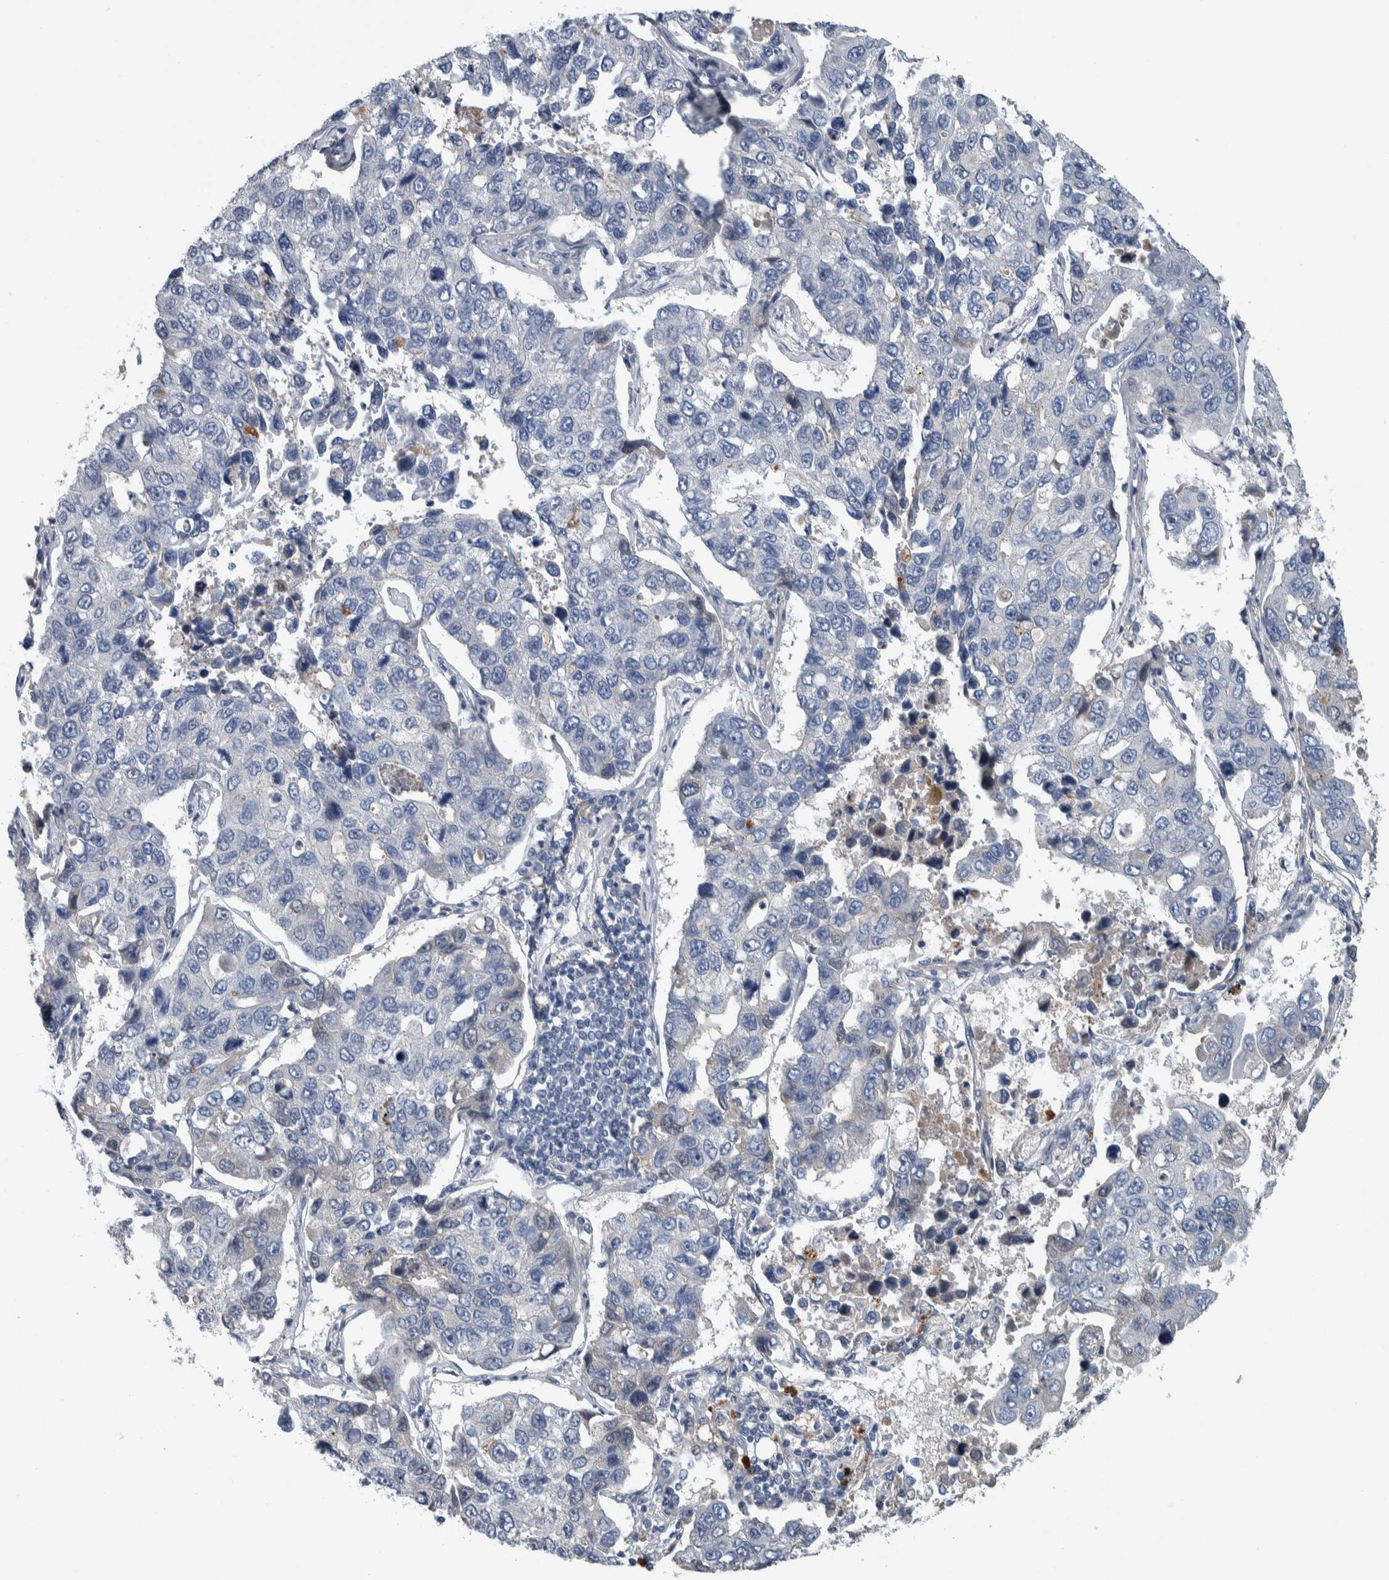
{"staining": {"intensity": "negative", "quantity": "none", "location": "none"}, "tissue": "lung cancer", "cell_type": "Tumor cells", "image_type": "cancer", "snomed": [{"axis": "morphology", "description": "Adenocarcinoma, NOS"}, {"axis": "topography", "description": "Lung"}], "caption": "Protein analysis of adenocarcinoma (lung) reveals no significant positivity in tumor cells.", "gene": "SERPINC1", "patient": {"sex": "male", "age": 64}}